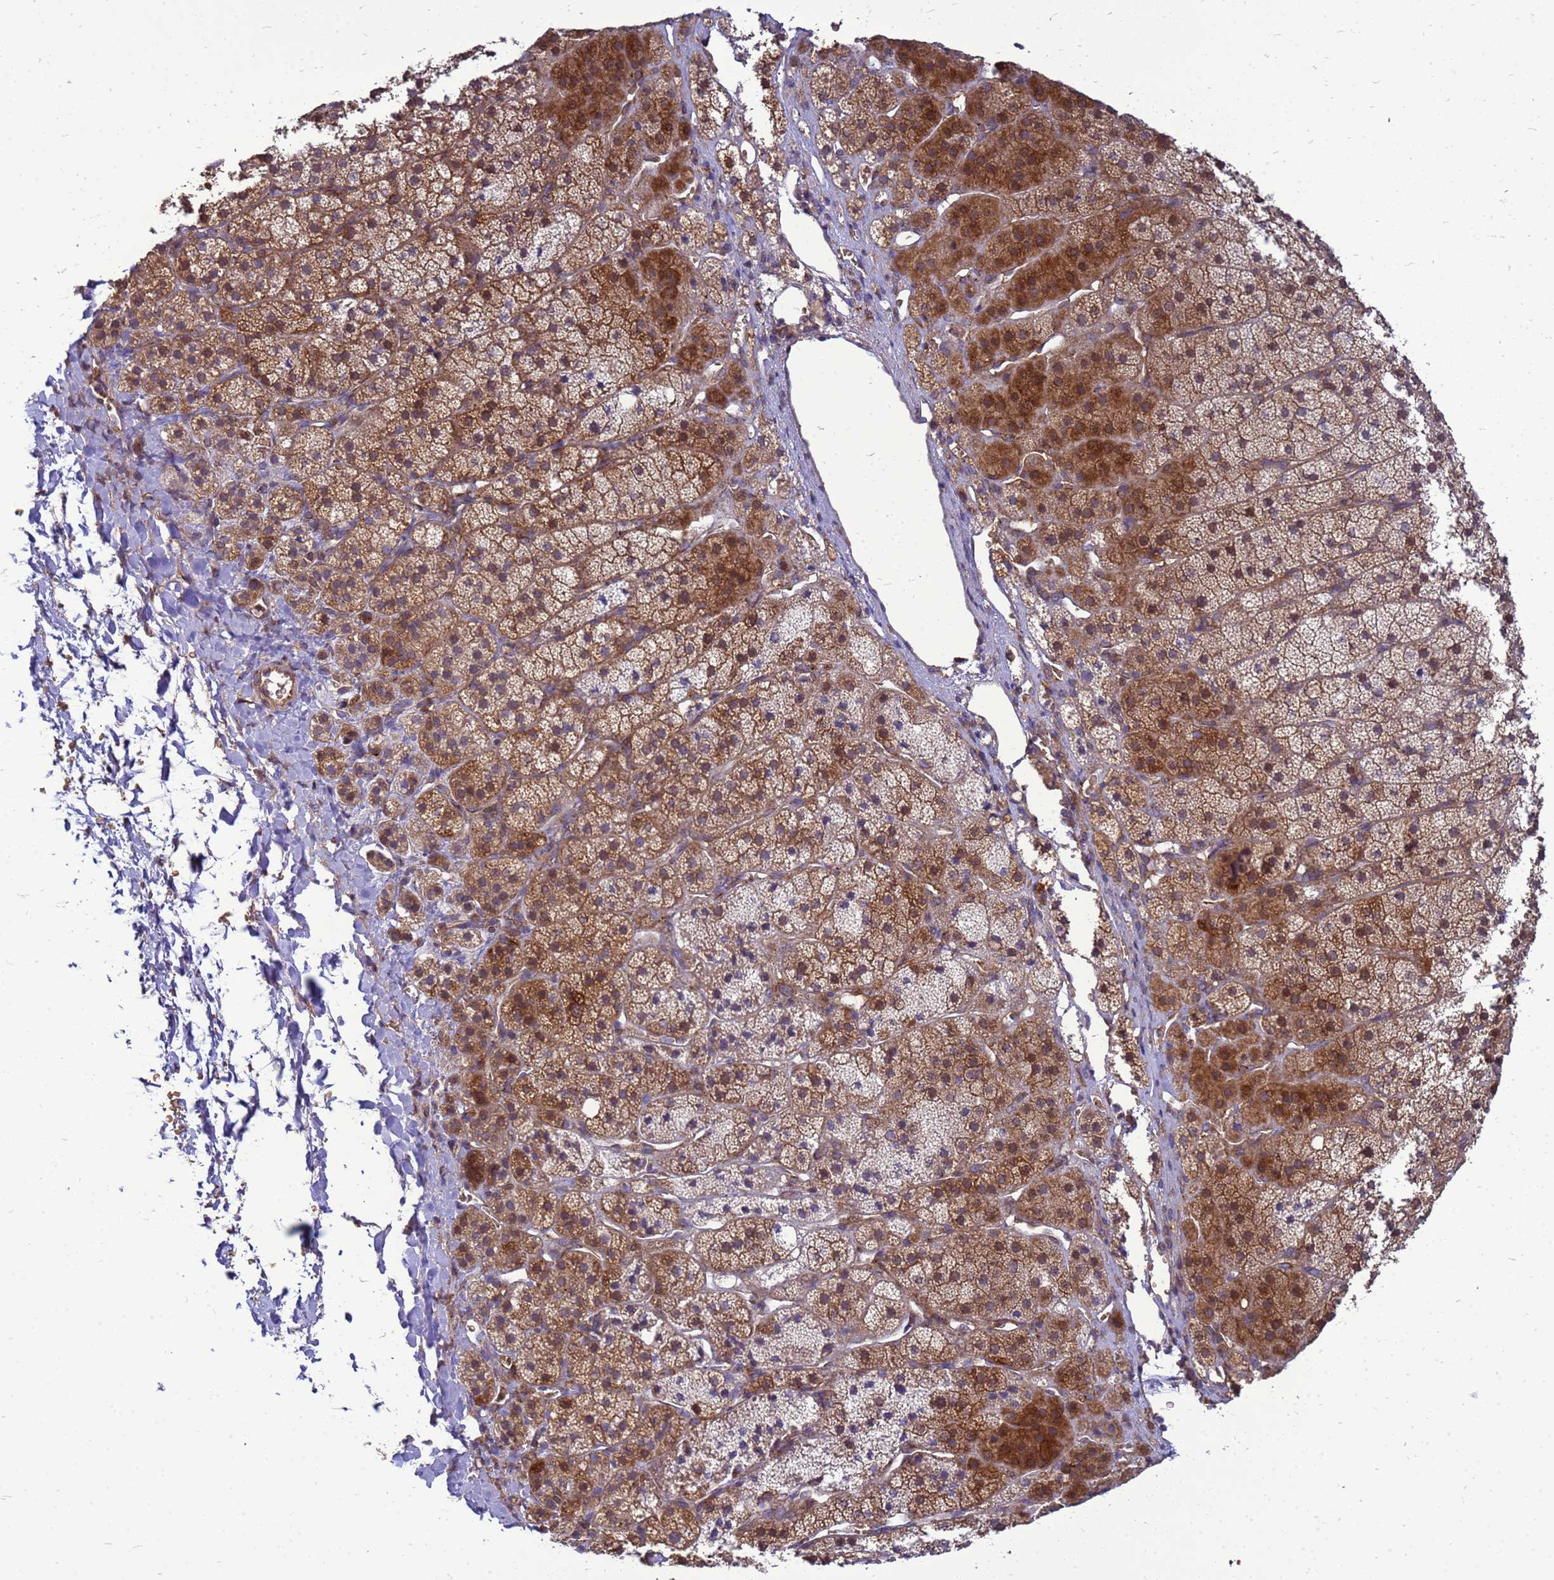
{"staining": {"intensity": "strong", "quantity": "25%-75%", "location": "cytoplasmic/membranous,nuclear"}, "tissue": "adrenal gland", "cell_type": "Glandular cells", "image_type": "normal", "snomed": [{"axis": "morphology", "description": "Normal tissue, NOS"}, {"axis": "topography", "description": "Adrenal gland"}], "caption": "Immunohistochemical staining of benign adrenal gland exhibits strong cytoplasmic/membranous,nuclear protein positivity in about 25%-75% of glandular cells.", "gene": "EIF4EBP3", "patient": {"sex": "female", "age": 44}}